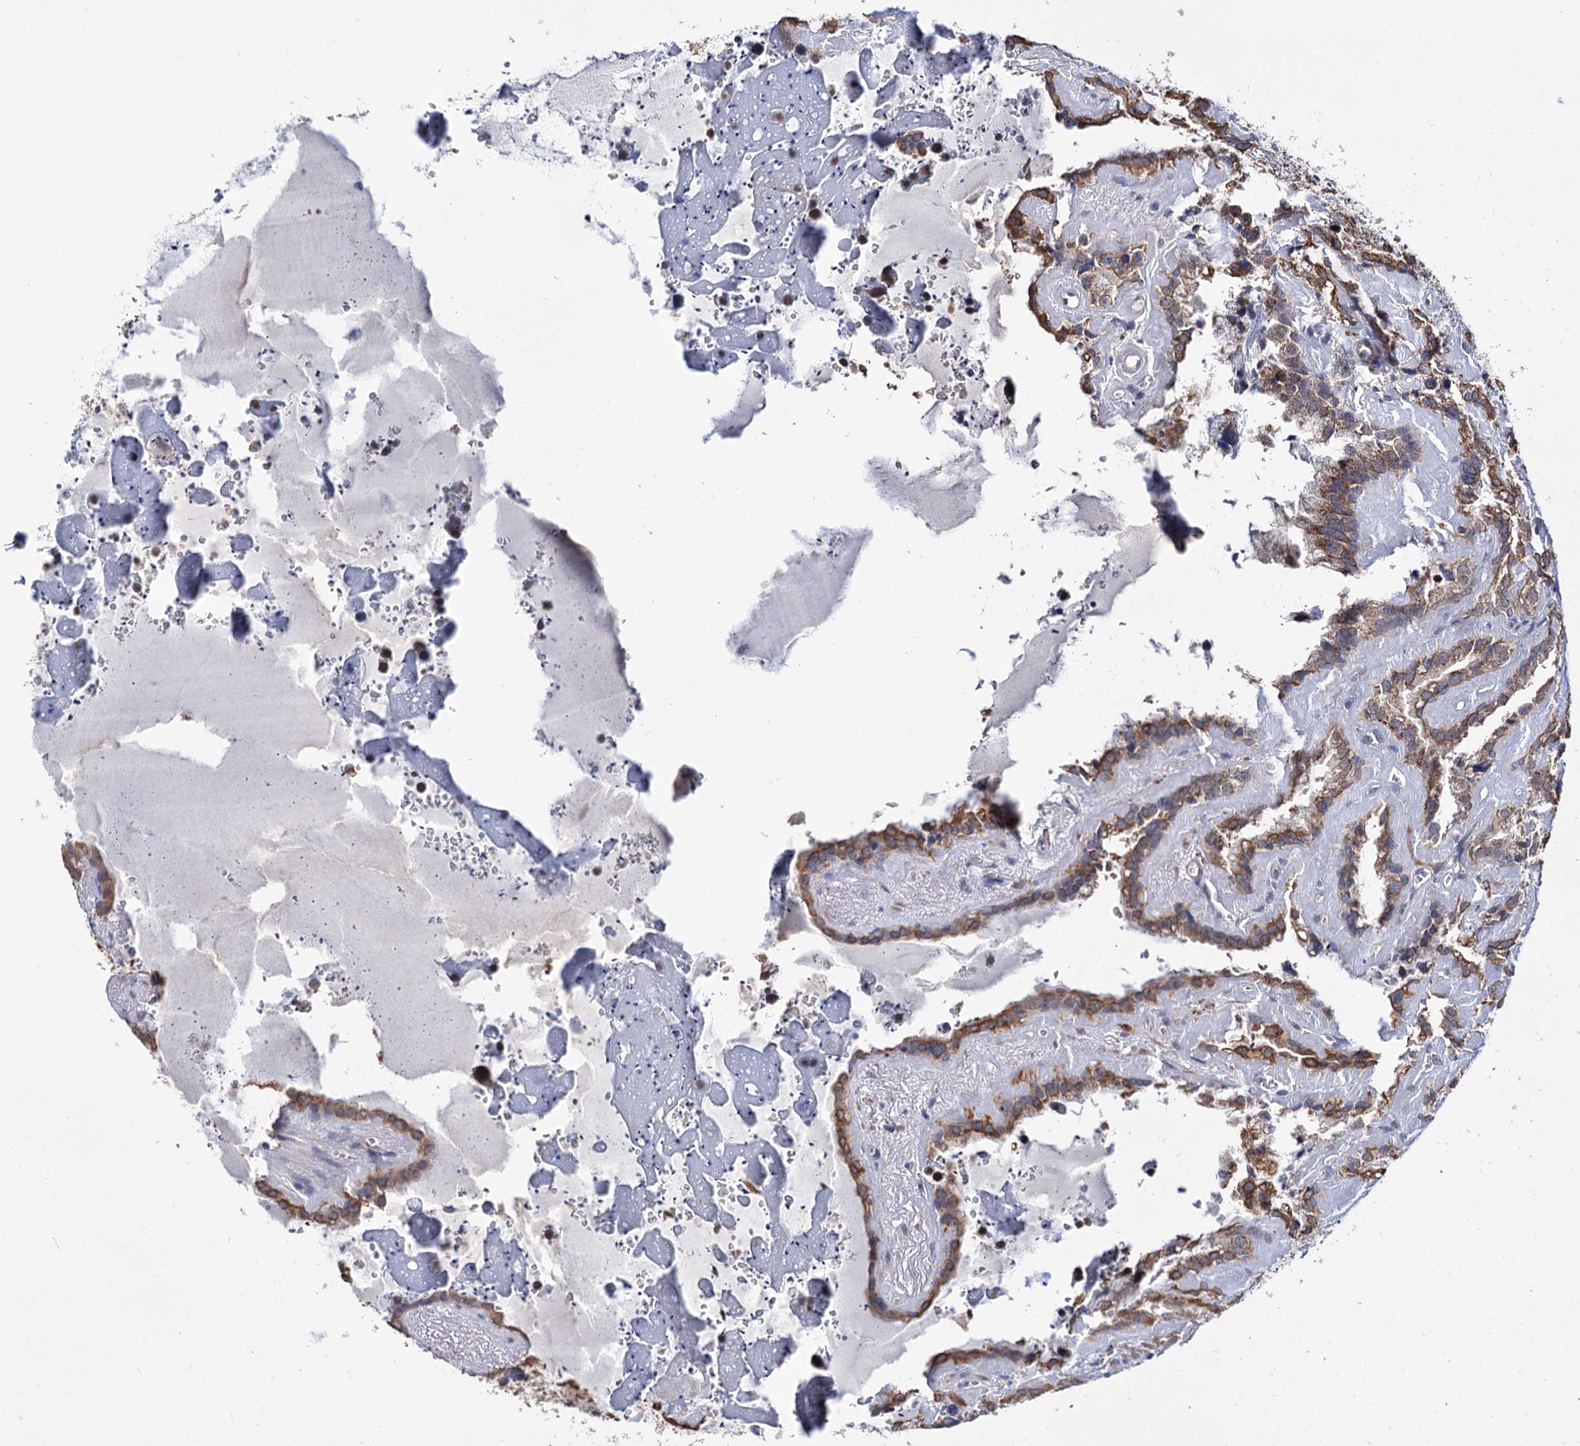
{"staining": {"intensity": "strong", "quantity": "25%-75%", "location": "cytoplasmic/membranous"}, "tissue": "seminal vesicle", "cell_type": "Glandular cells", "image_type": "normal", "snomed": [{"axis": "morphology", "description": "Normal tissue, NOS"}, {"axis": "topography", "description": "Prostate"}, {"axis": "topography", "description": "Seminal veicle"}], "caption": "Protein expression by immunohistochemistry (IHC) reveals strong cytoplasmic/membranous staining in approximately 25%-75% of glandular cells in benign seminal vesicle.", "gene": "CLPB", "patient": {"sex": "male", "age": 59}}